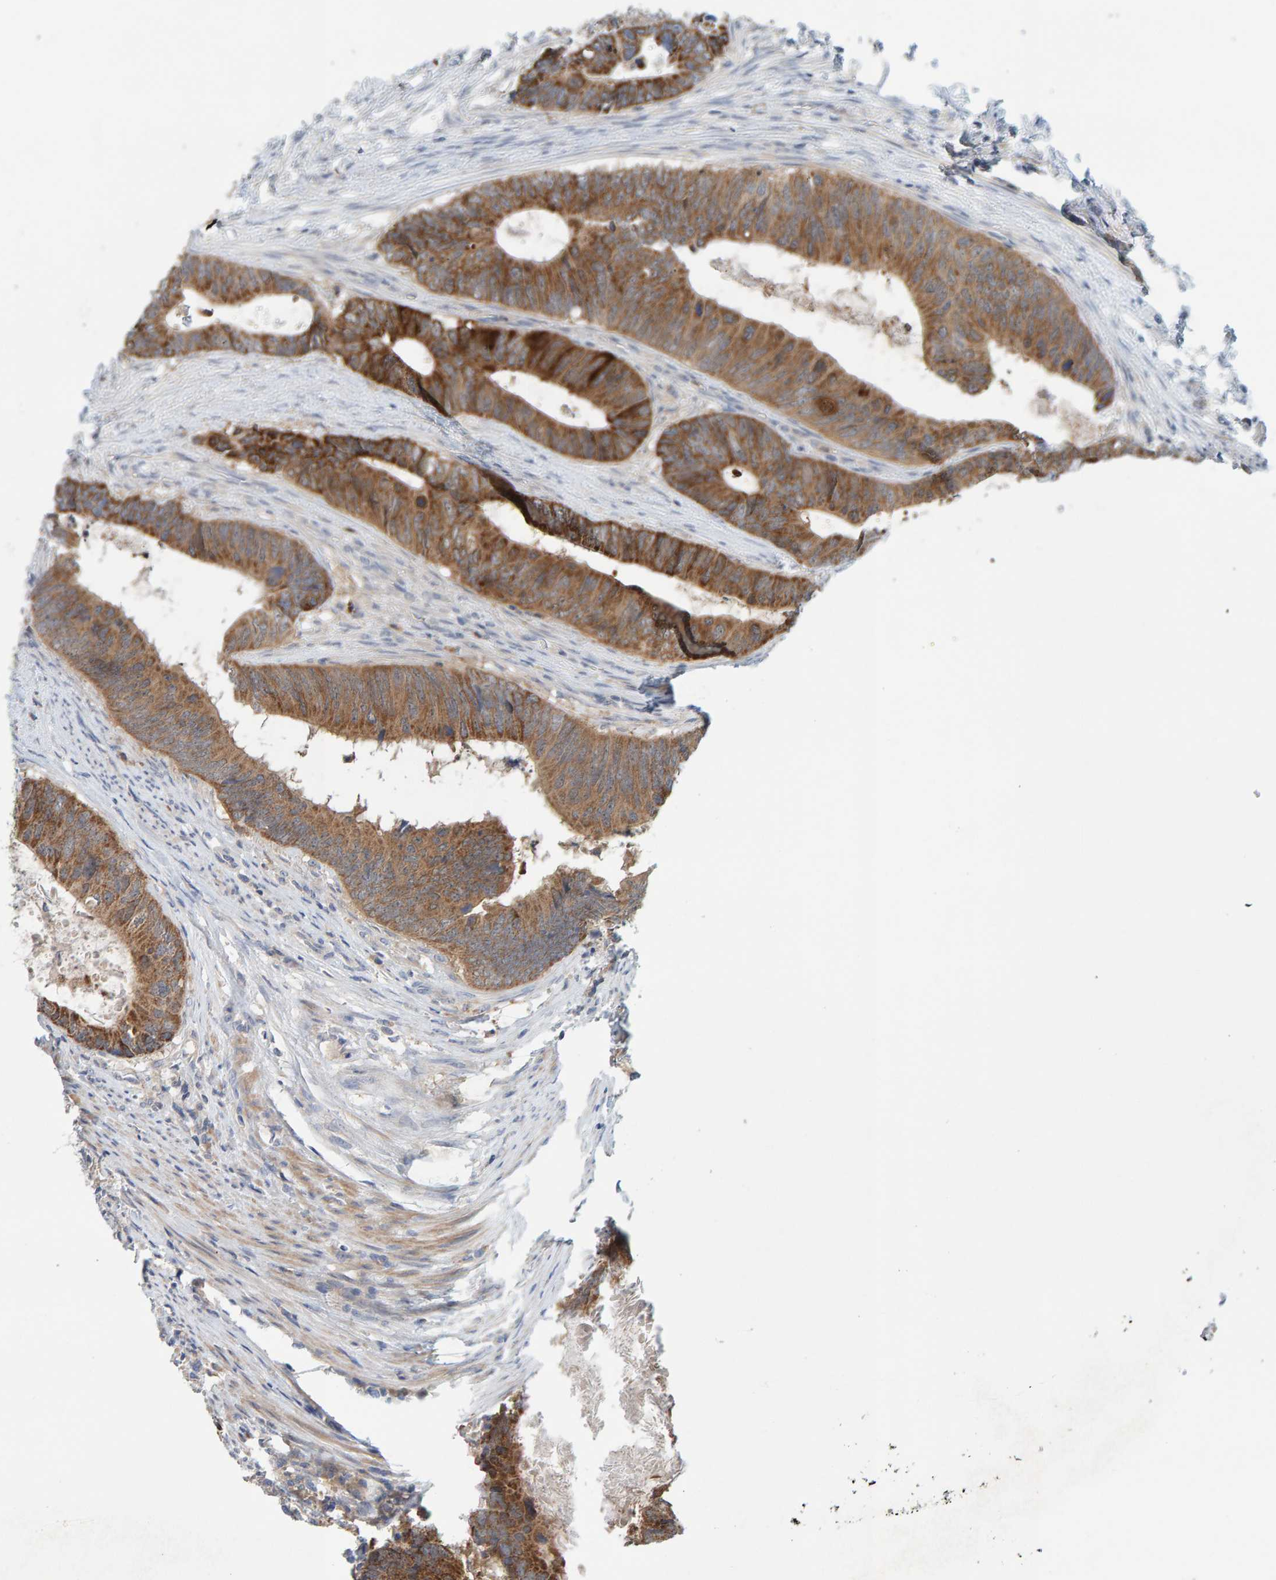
{"staining": {"intensity": "strong", "quantity": ">75%", "location": "cytoplasmic/membranous"}, "tissue": "colorectal cancer", "cell_type": "Tumor cells", "image_type": "cancer", "snomed": [{"axis": "morphology", "description": "Adenocarcinoma, NOS"}, {"axis": "topography", "description": "Colon"}], "caption": "Colorectal adenocarcinoma stained with a brown dye reveals strong cytoplasmic/membranous positive positivity in approximately >75% of tumor cells.", "gene": "TATDN1", "patient": {"sex": "male", "age": 56}}